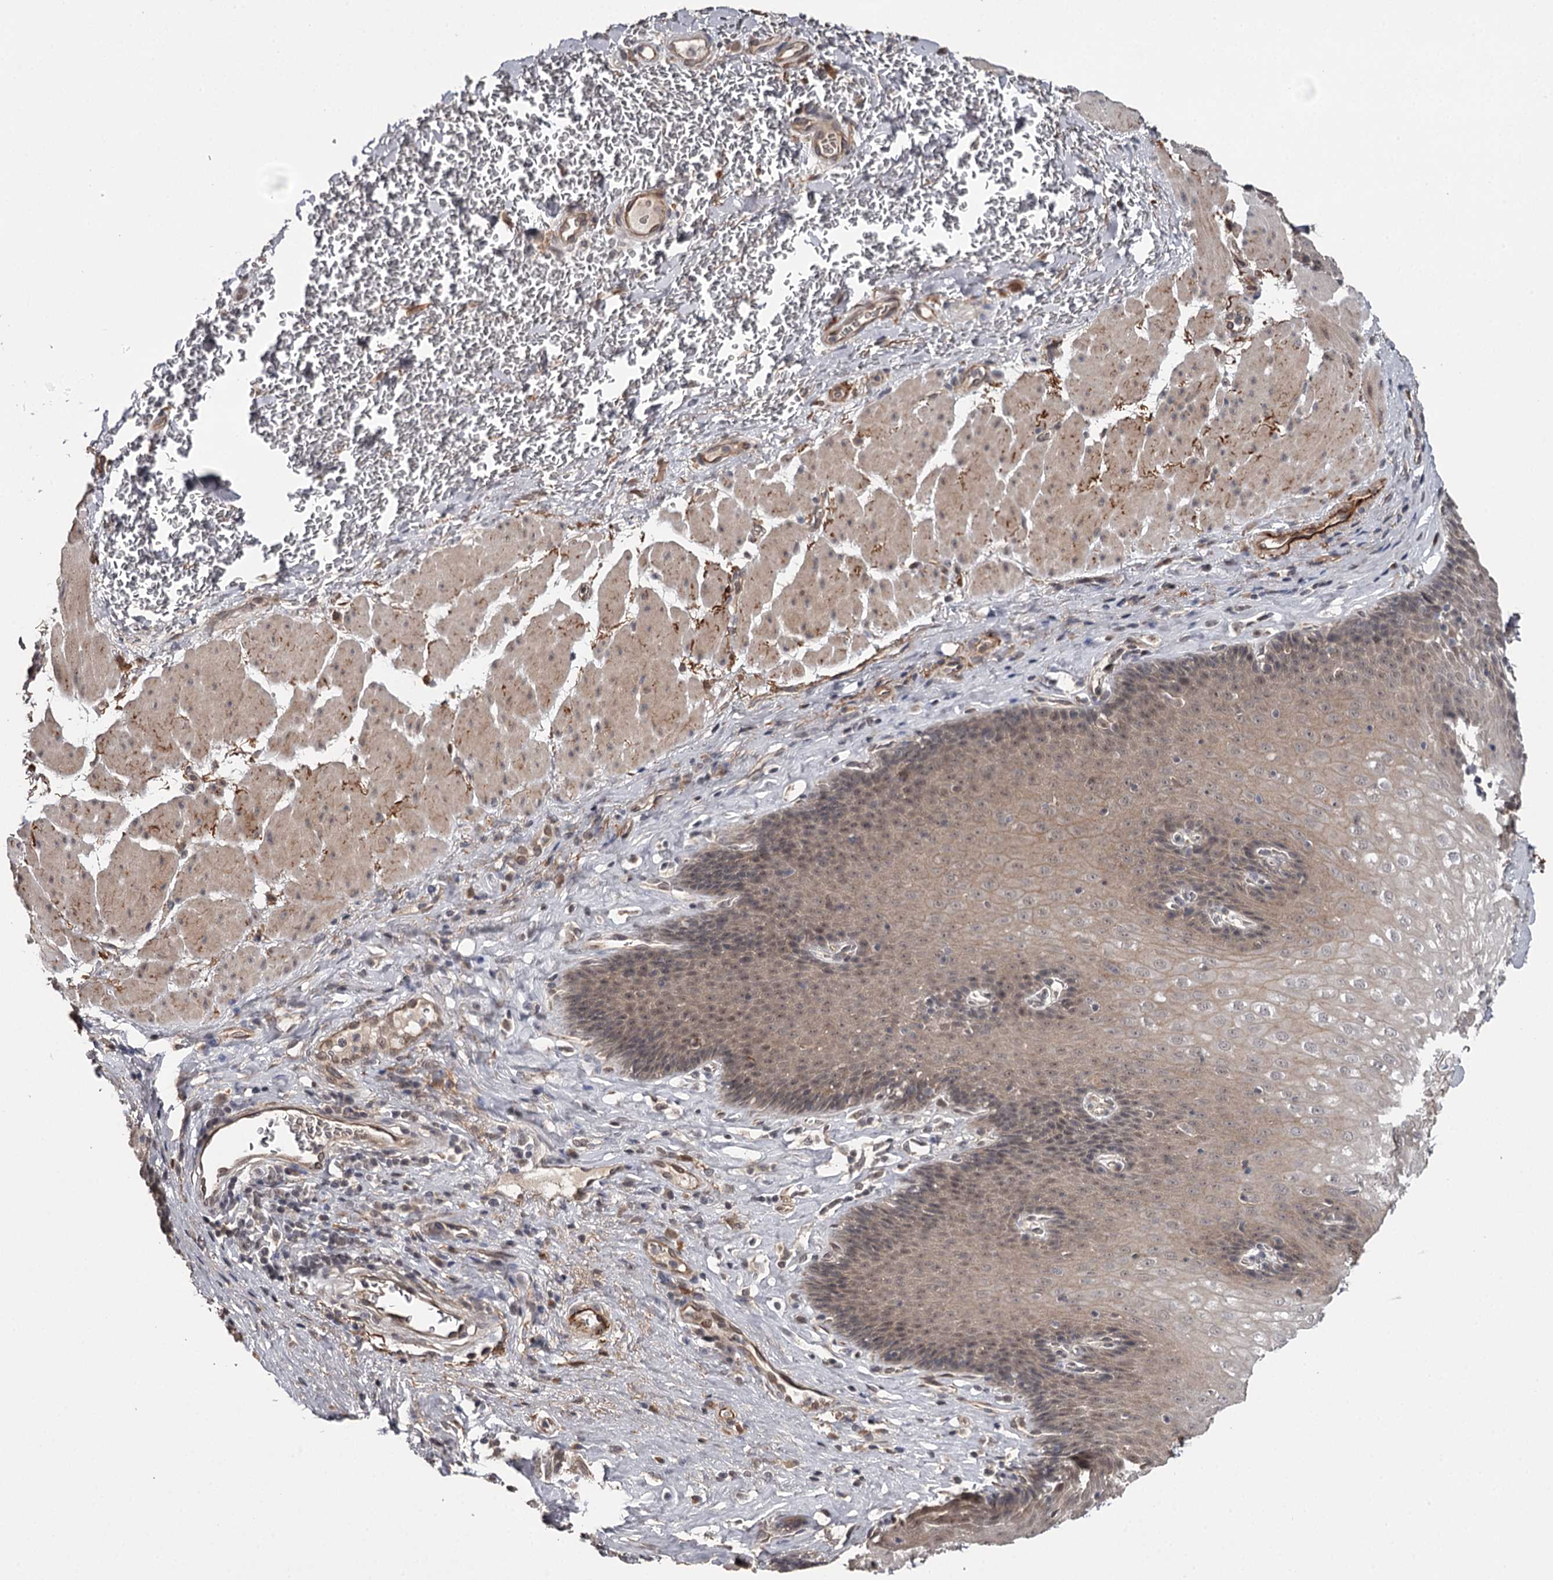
{"staining": {"intensity": "weak", "quantity": ">75%", "location": "cytoplasmic/membranous,nuclear"}, "tissue": "esophagus", "cell_type": "Squamous epithelial cells", "image_type": "normal", "snomed": [{"axis": "morphology", "description": "Normal tissue, NOS"}, {"axis": "topography", "description": "Esophagus"}], "caption": "An image of esophagus stained for a protein shows weak cytoplasmic/membranous,nuclear brown staining in squamous epithelial cells.", "gene": "CWF19L2", "patient": {"sex": "female", "age": 66}}